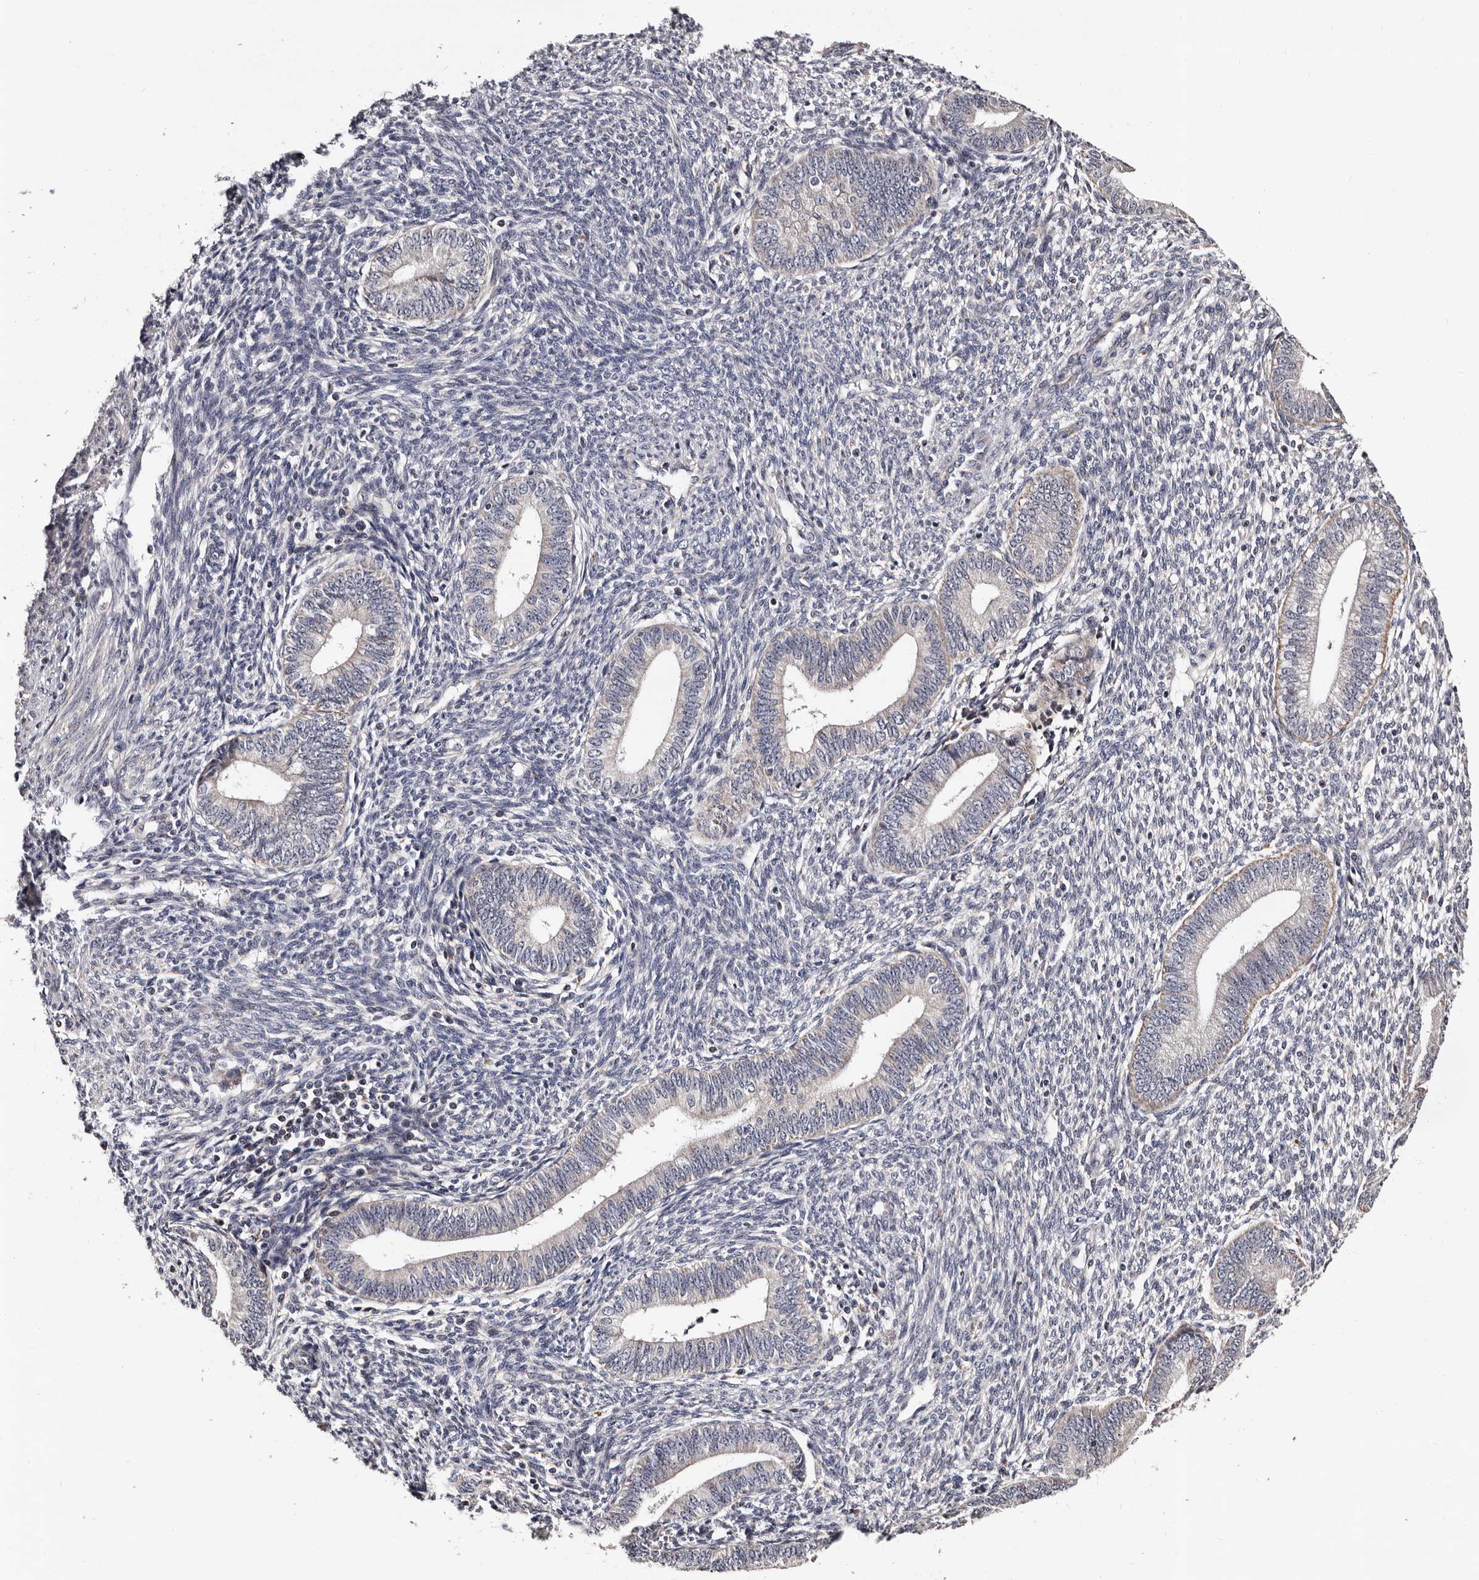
{"staining": {"intensity": "negative", "quantity": "none", "location": "none"}, "tissue": "endometrium", "cell_type": "Cells in endometrial stroma", "image_type": "normal", "snomed": [{"axis": "morphology", "description": "Normal tissue, NOS"}, {"axis": "topography", "description": "Endometrium"}], "caption": "Histopathology image shows no significant protein staining in cells in endometrial stroma of unremarkable endometrium. Nuclei are stained in blue.", "gene": "TAF4B", "patient": {"sex": "female", "age": 46}}